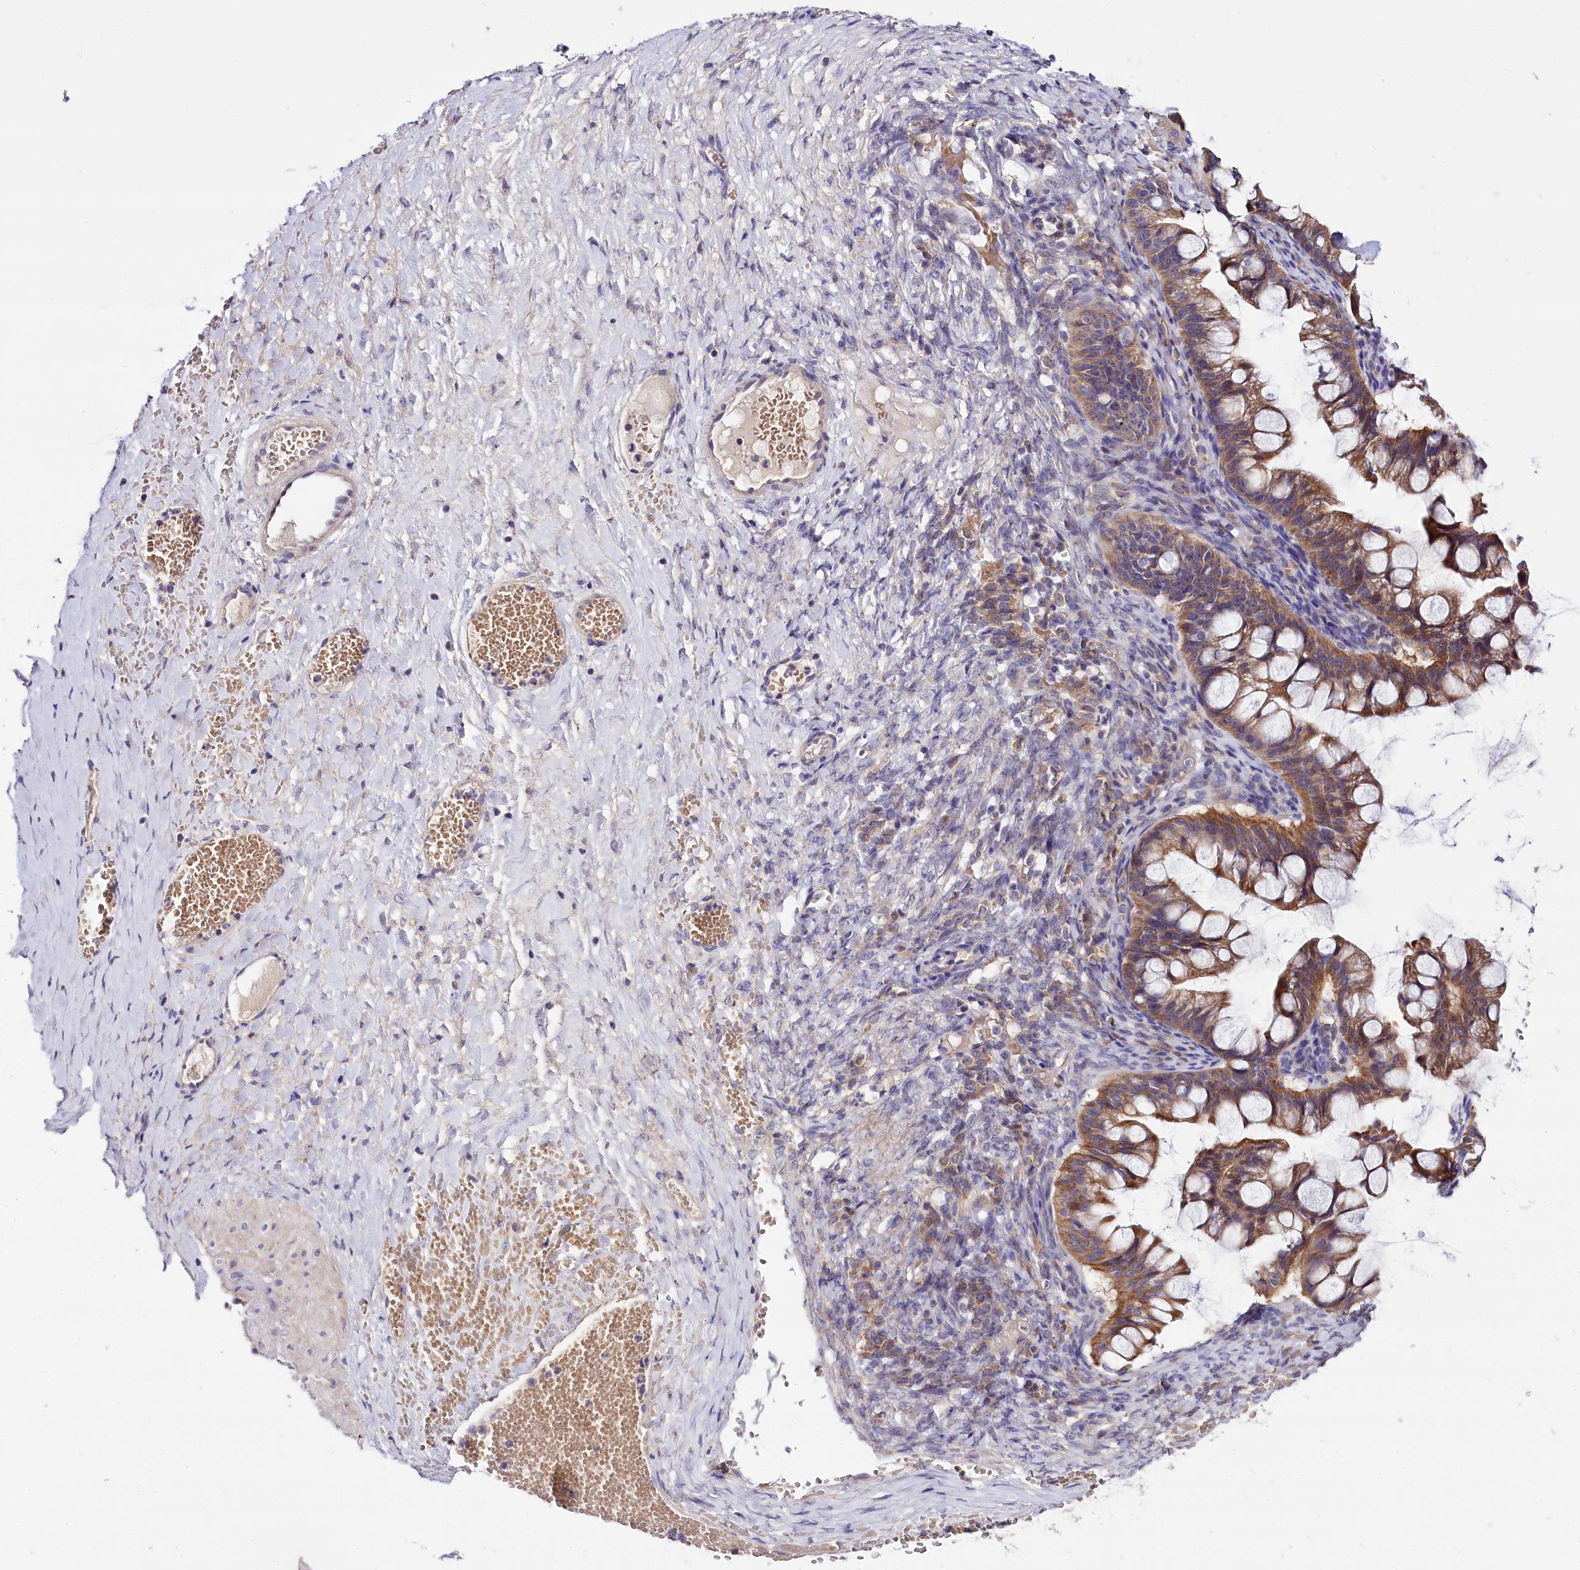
{"staining": {"intensity": "moderate", "quantity": ">75%", "location": "cytoplasmic/membranous"}, "tissue": "ovarian cancer", "cell_type": "Tumor cells", "image_type": "cancer", "snomed": [{"axis": "morphology", "description": "Cystadenocarcinoma, mucinous, NOS"}, {"axis": "topography", "description": "Ovary"}], "caption": "IHC (DAB (3,3'-diaminobenzidine)) staining of human ovarian mucinous cystadenocarcinoma demonstrates moderate cytoplasmic/membranous protein positivity in approximately >75% of tumor cells.", "gene": "ZNF45", "patient": {"sex": "female", "age": 73}}